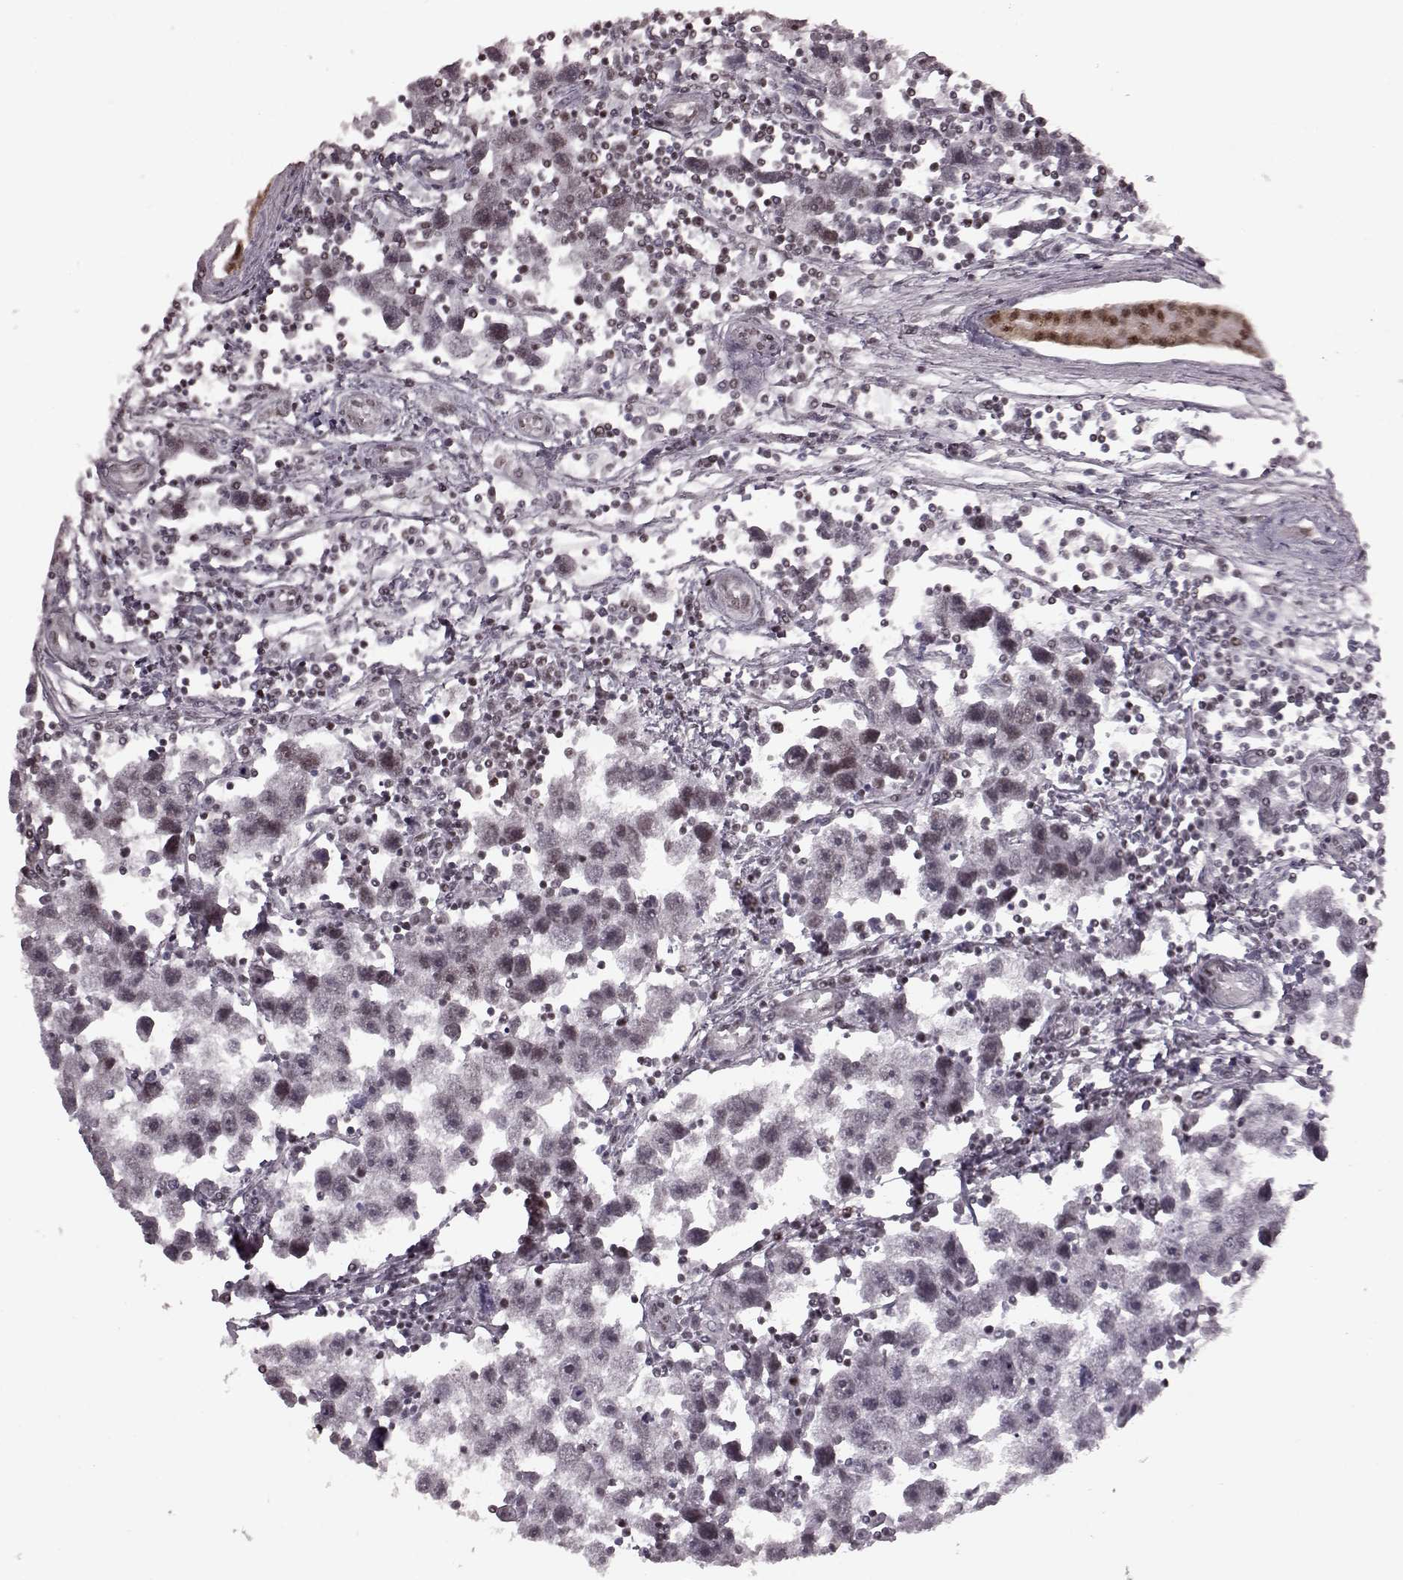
{"staining": {"intensity": "negative", "quantity": "none", "location": "none"}, "tissue": "testis cancer", "cell_type": "Tumor cells", "image_type": "cancer", "snomed": [{"axis": "morphology", "description": "Seminoma, NOS"}, {"axis": "topography", "description": "Testis"}], "caption": "Human seminoma (testis) stained for a protein using immunohistochemistry displays no staining in tumor cells.", "gene": "NR2C1", "patient": {"sex": "male", "age": 30}}